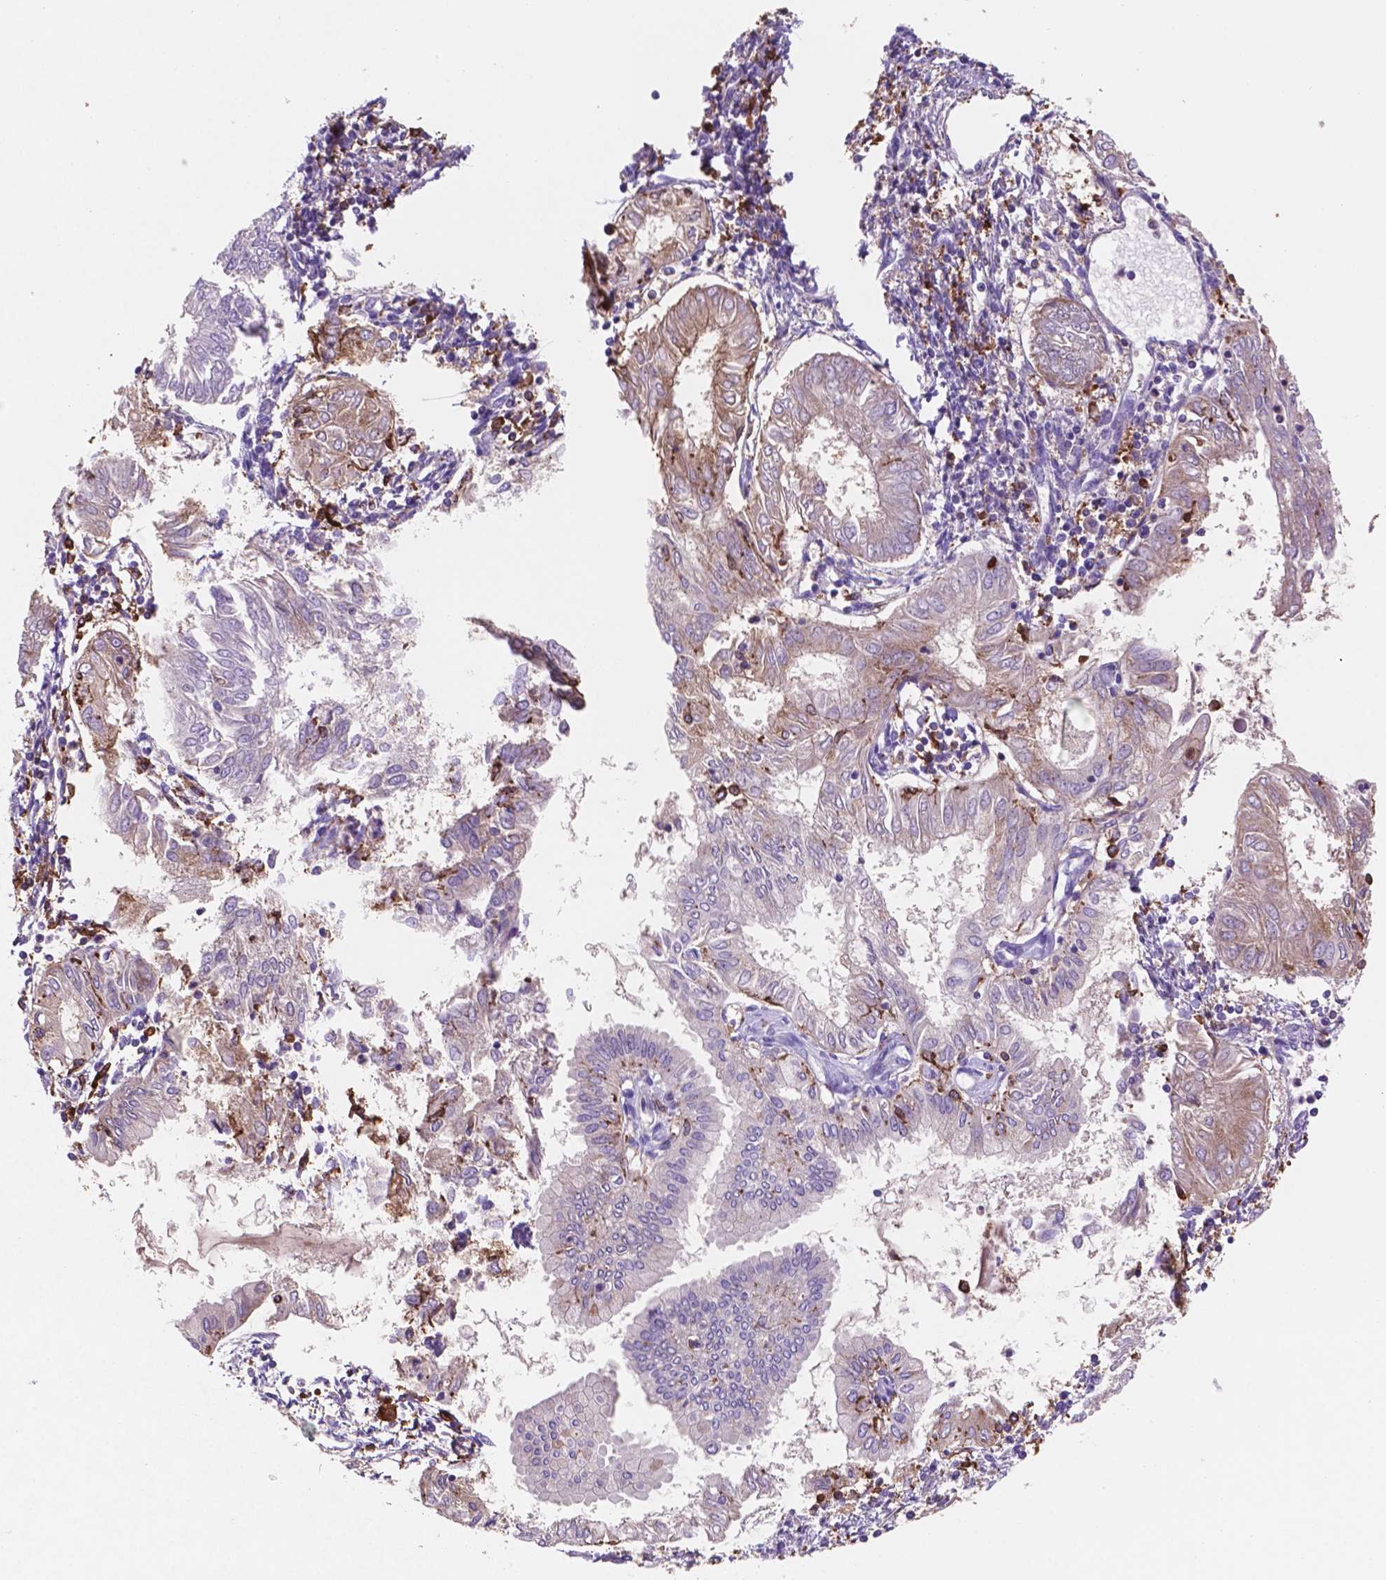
{"staining": {"intensity": "weak", "quantity": "<25%", "location": "cytoplasmic/membranous"}, "tissue": "endometrial cancer", "cell_type": "Tumor cells", "image_type": "cancer", "snomed": [{"axis": "morphology", "description": "Adenocarcinoma, NOS"}, {"axis": "topography", "description": "Endometrium"}], "caption": "Tumor cells are negative for protein expression in human endometrial cancer (adenocarcinoma).", "gene": "MKRN2OS", "patient": {"sex": "female", "age": 68}}